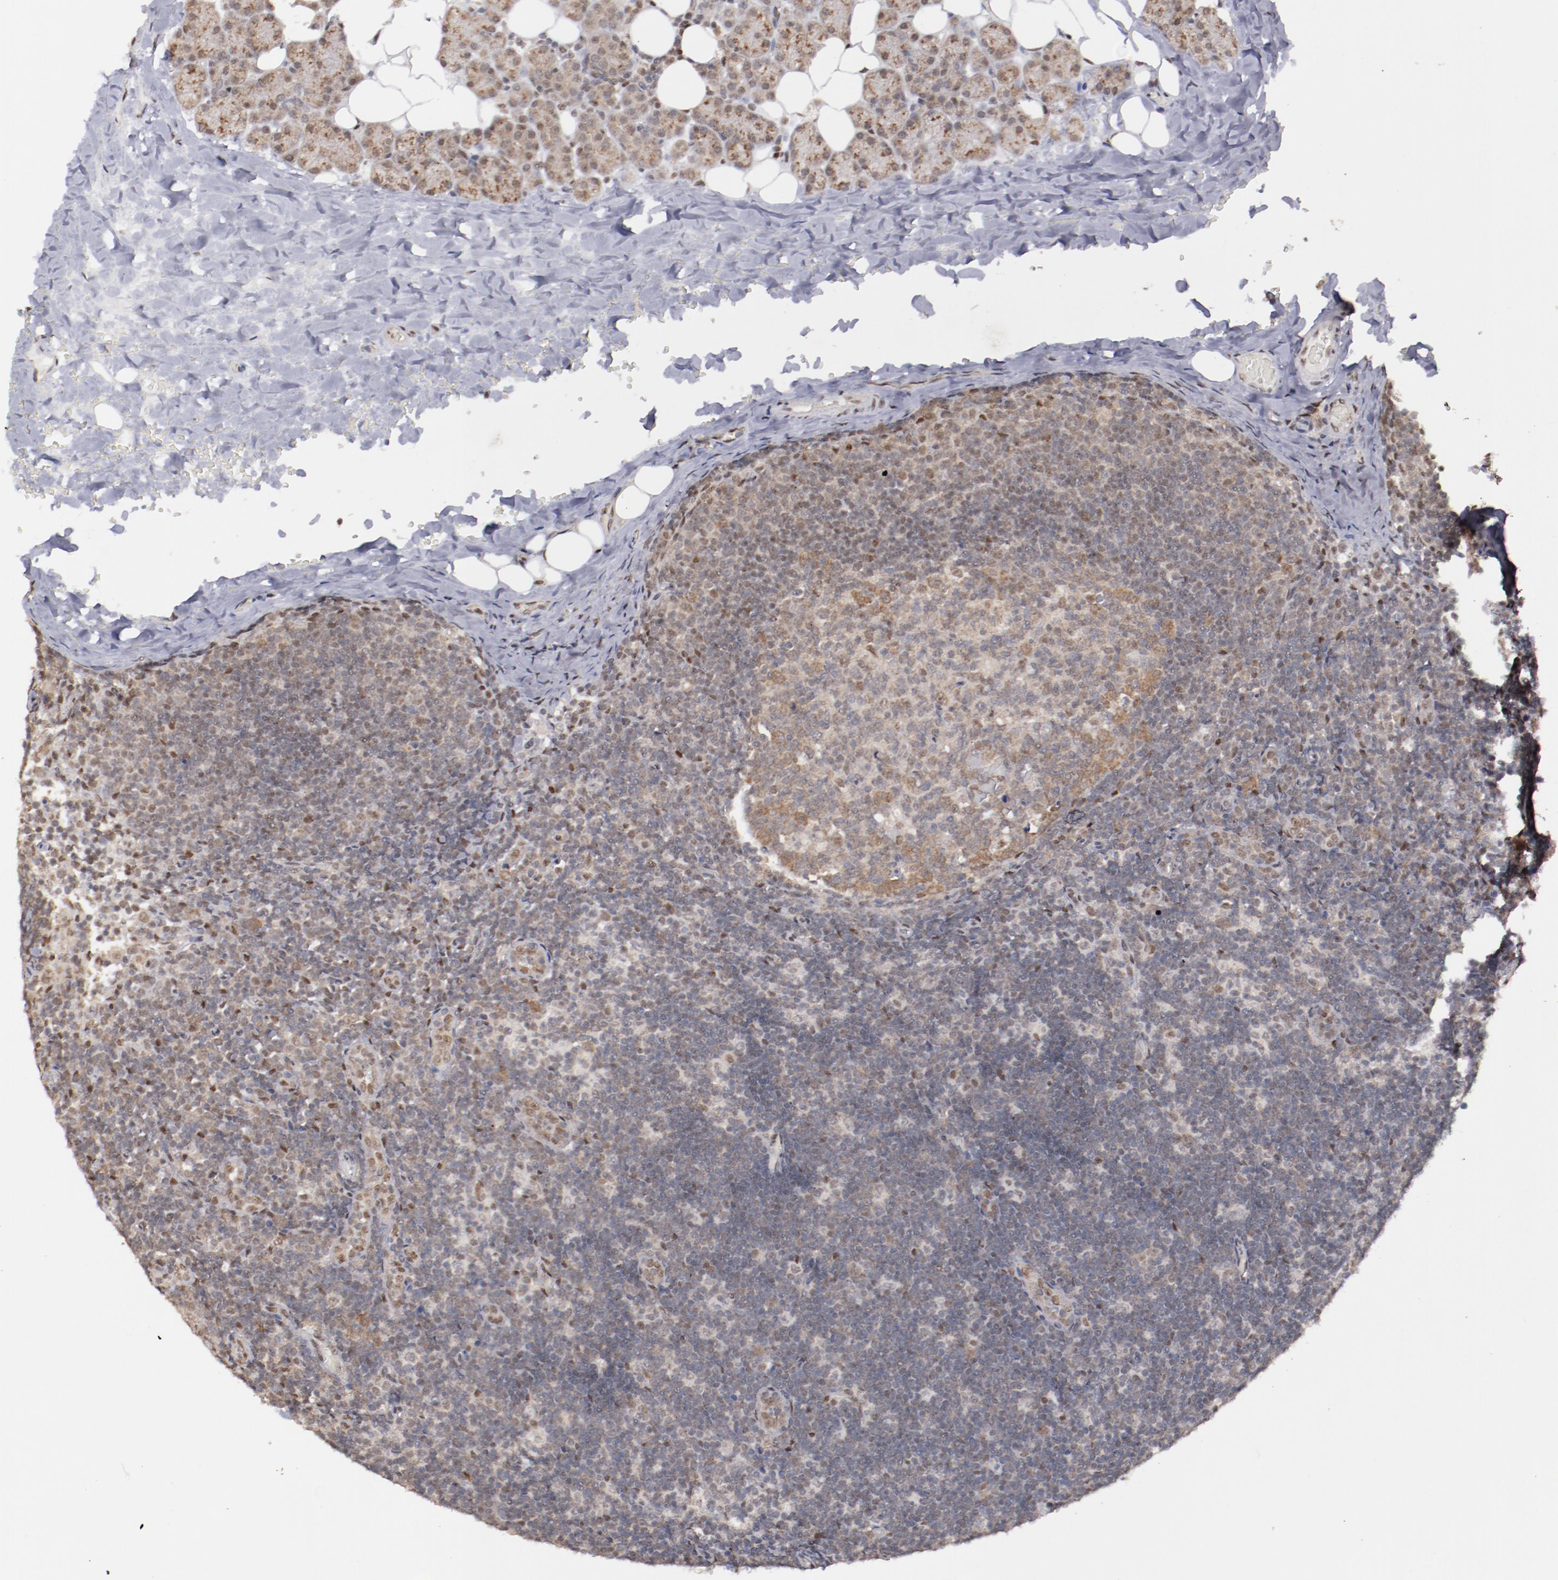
{"staining": {"intensity": "moderate", "quantity": "<25%", "location": "cytoplasmic/membranous"}, "tissue": "lymph node", "cell_type": "Germinal center cells", "image_type": "normal", "snomed": [{"axis": "morphology", "description": "Normal tissue, NOS"}, {"axis": "topography", "description": "Lymph node"}, {"axis": "topography", "description": "Salivary gland"}], "caption": "Unremarkable lymph node displays moderate cytoplasmic/membranous staining in about <25% of germinal center cells.", "gene": "ARNT", "patient": {"sex": "male", "age": 8}}